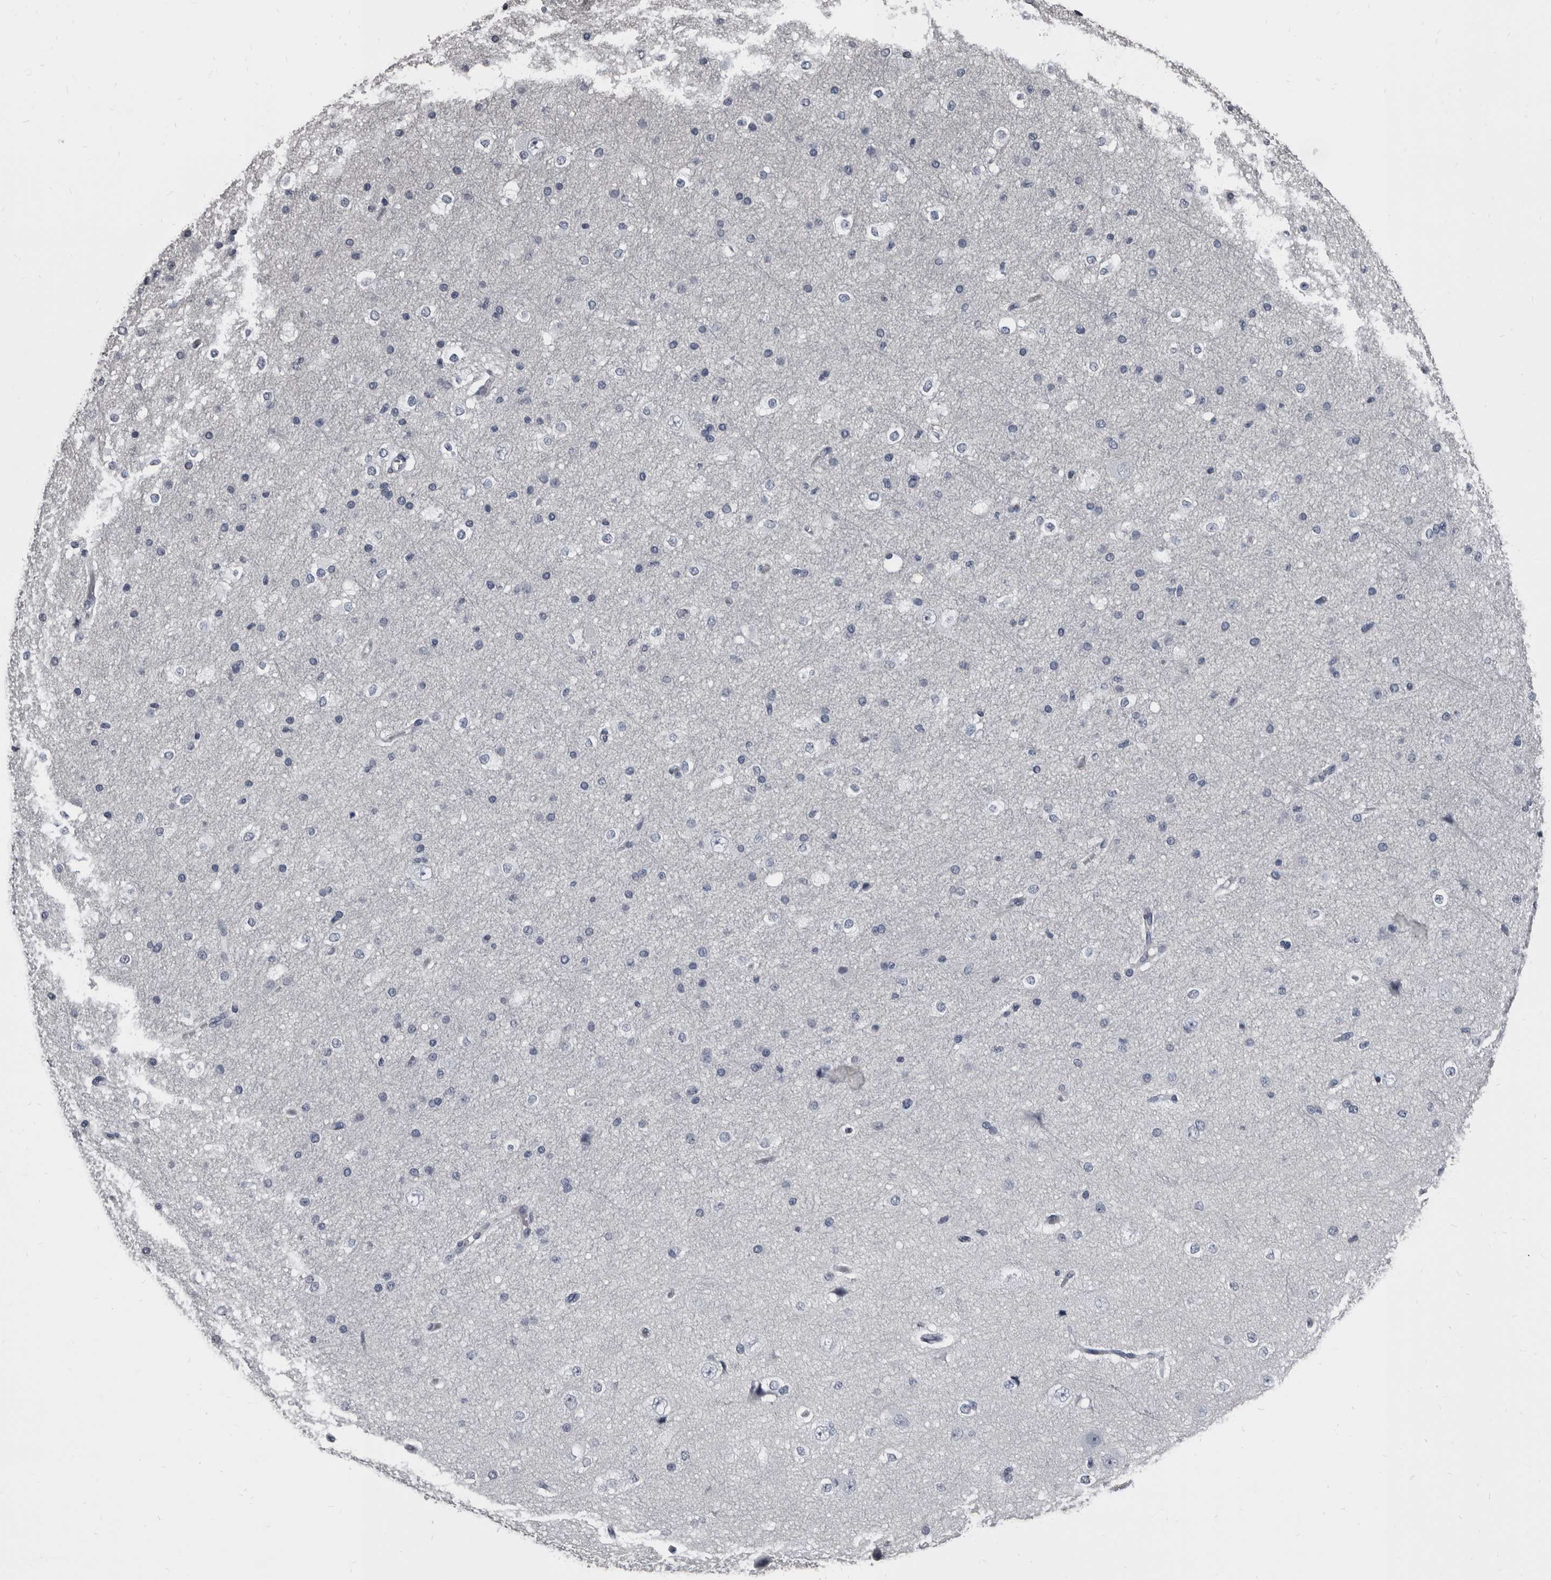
{"staining": {"intensity": "negative", "quantity": "none", "location": "none"}, "tissue": "cerebral cortex", "cell_type": "Endothelial cells", "image_type": "normal", "snomed": [{"axis": "morphology", "description": "Normal tissue, NOS"}, {"axis": "morphology", "description": "Developmental malformation"}, {"axis": "topography", "description": "Cerebral cortex"}], "caption": "Immunohistochemistry of benign human cerebral cortex displays no expression in endothelial cells.", "gene": "GREB1", "patient": {"sex": "female", "age": 30}}